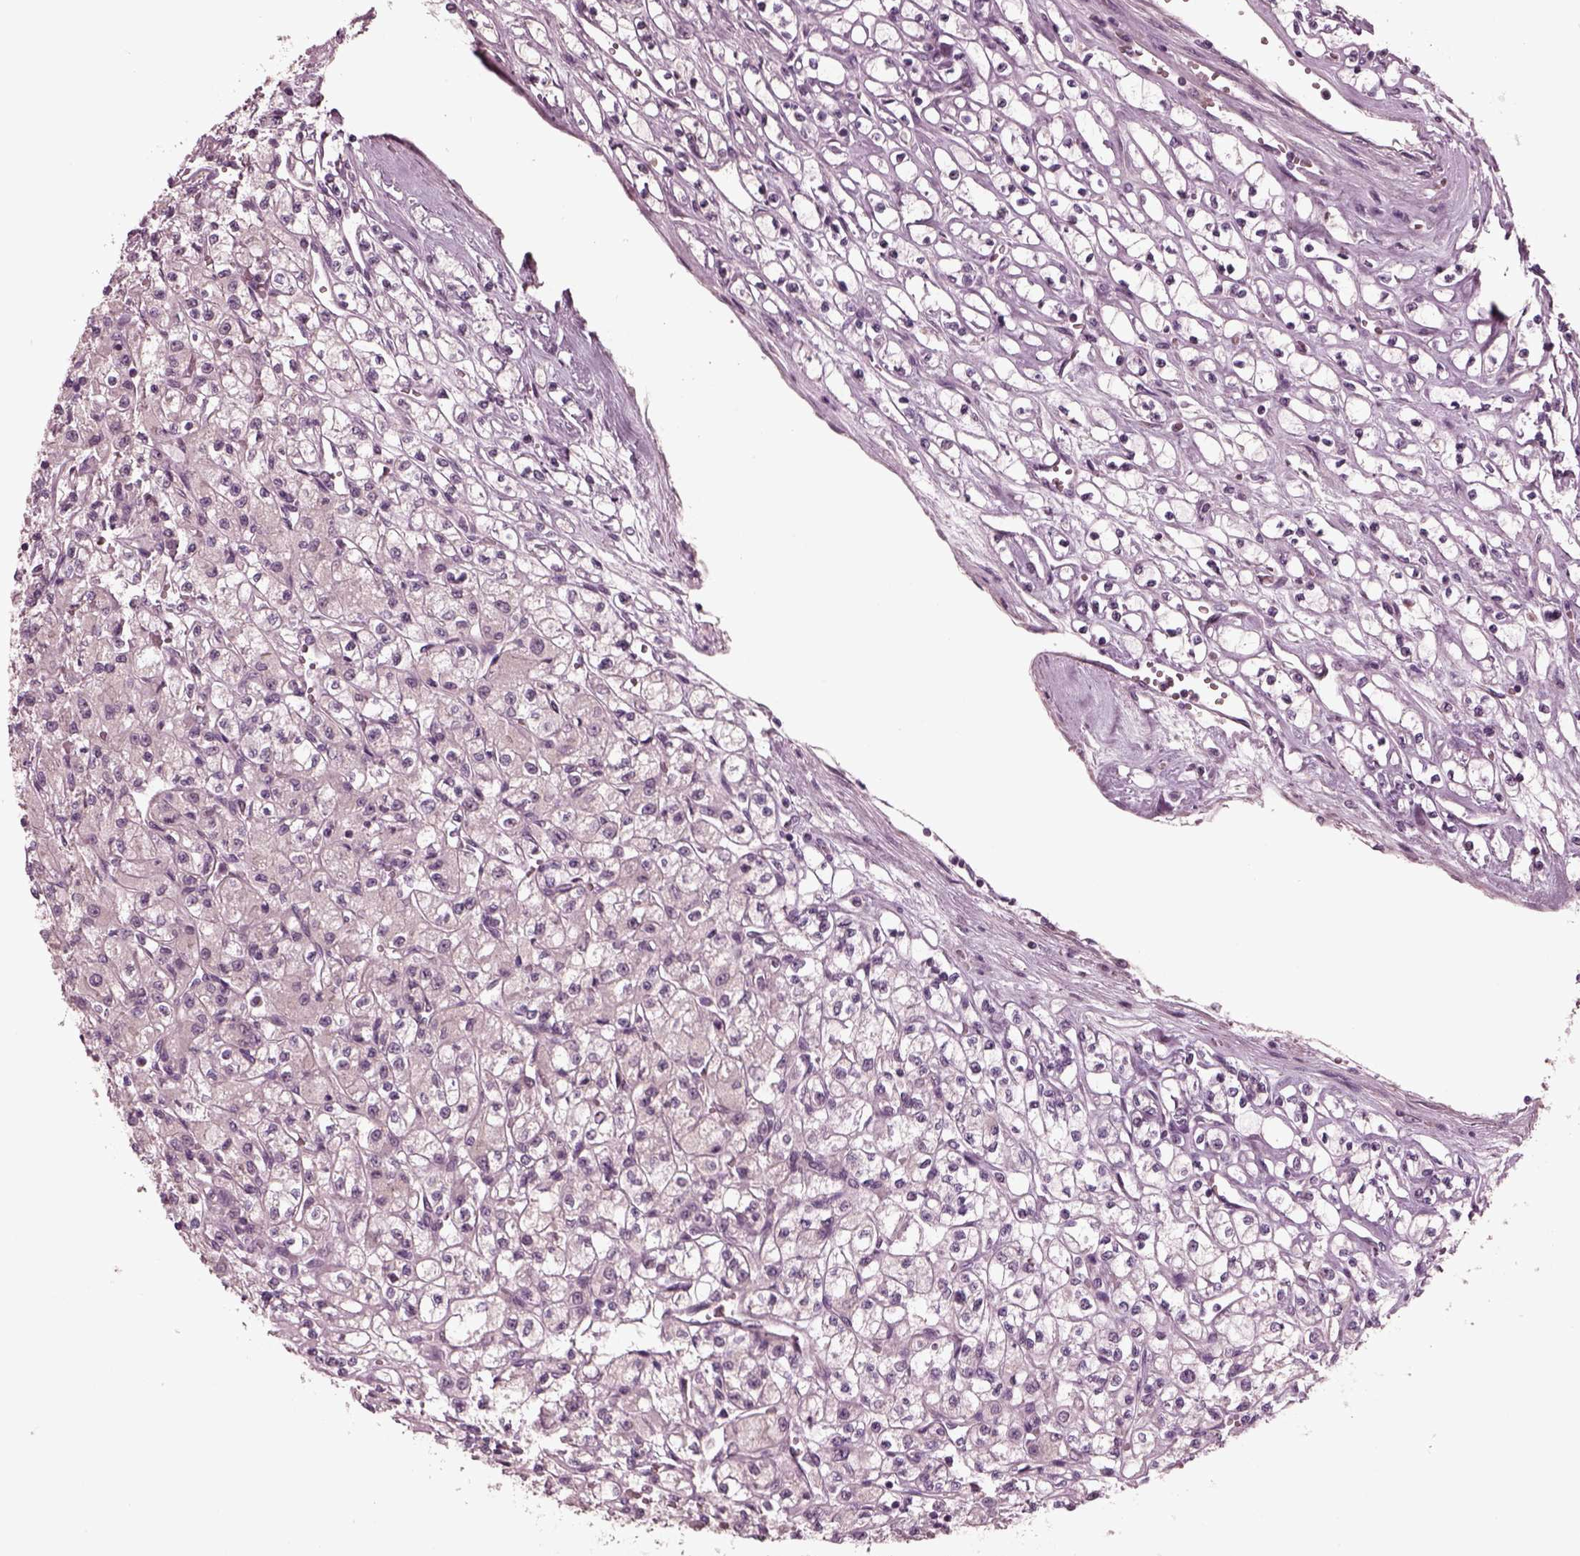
{"staining": {"intensity": "negative", "quantity": "none", "location": "none"}, "tissue": "renal cancer", "cell_type": "Tumor cells", "image_type": "cancer", "snomed": [{"axis": "morphology", "description": "Adenocarcinoma, NOS"}, {"axis": "topography", "description": "Kidney"}], "caption": "This photomicrograph is of renal cancer stained with immunohistochemistry to label a protein in brown with the nuclei are counter-stained blue. There is no expression in tumor cells.", "gene": "TUBG1", "patient": {"sex": "female", "age": 70}}